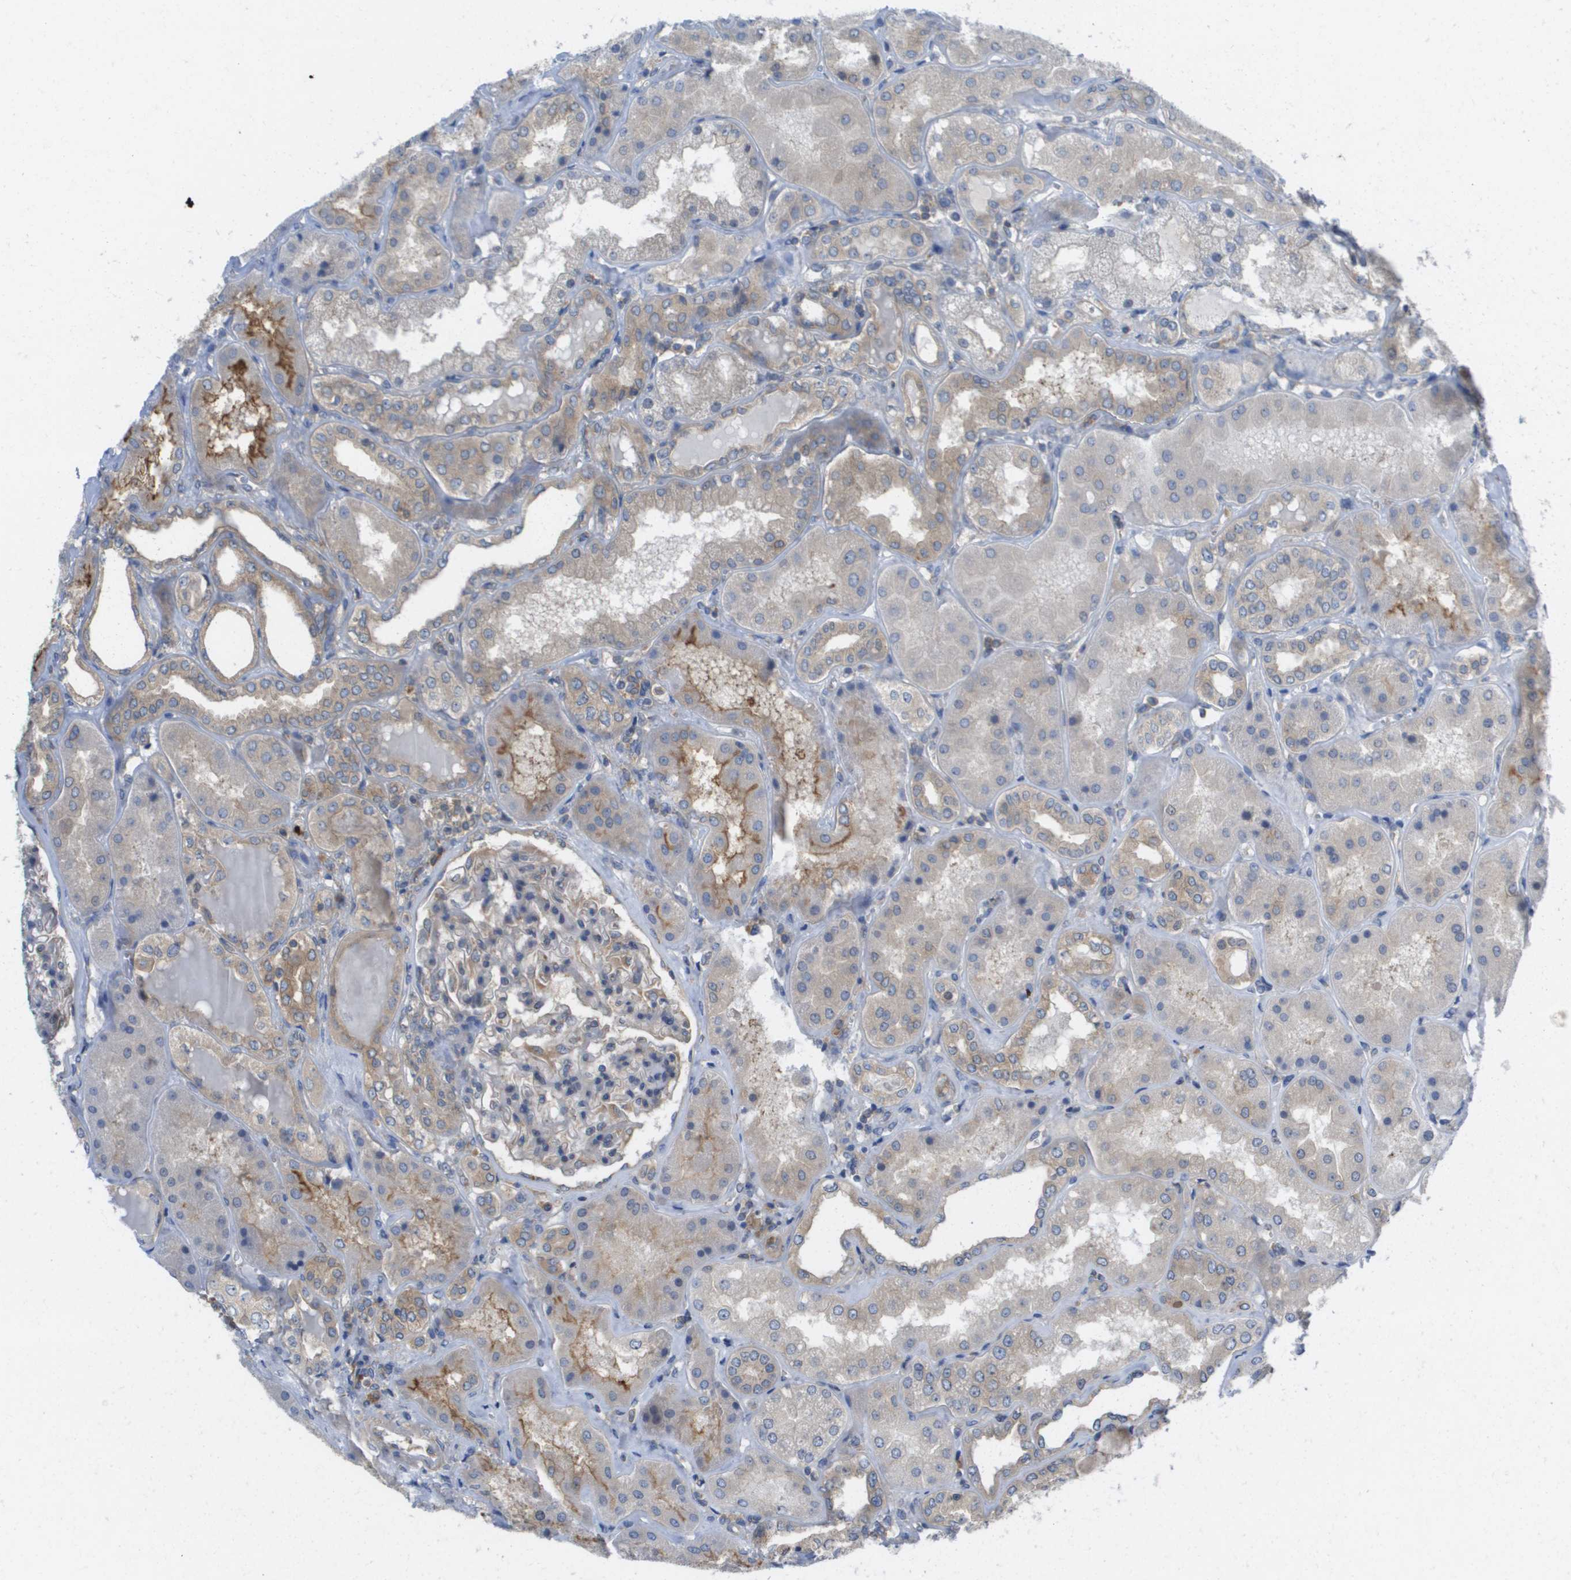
{"staining": {"intensity": "weak", "quantity": "25%-75%", "location": "cytoplasmic/membranous"}, "tissue": "kidney", "cell_type": "Cells in glomeruli", "image_type": "normal", "snomed": [{"axis": "morphology", "description": "Normal tissue, NOS"}, {"axis": "topography", "description": "Kidney"}], "caption": "Kidney stained with a protein marker displays weak staining in cells in glomeruli.", "gene": "EIF4G2", "patient": {"sex": "female", "age": 56}}